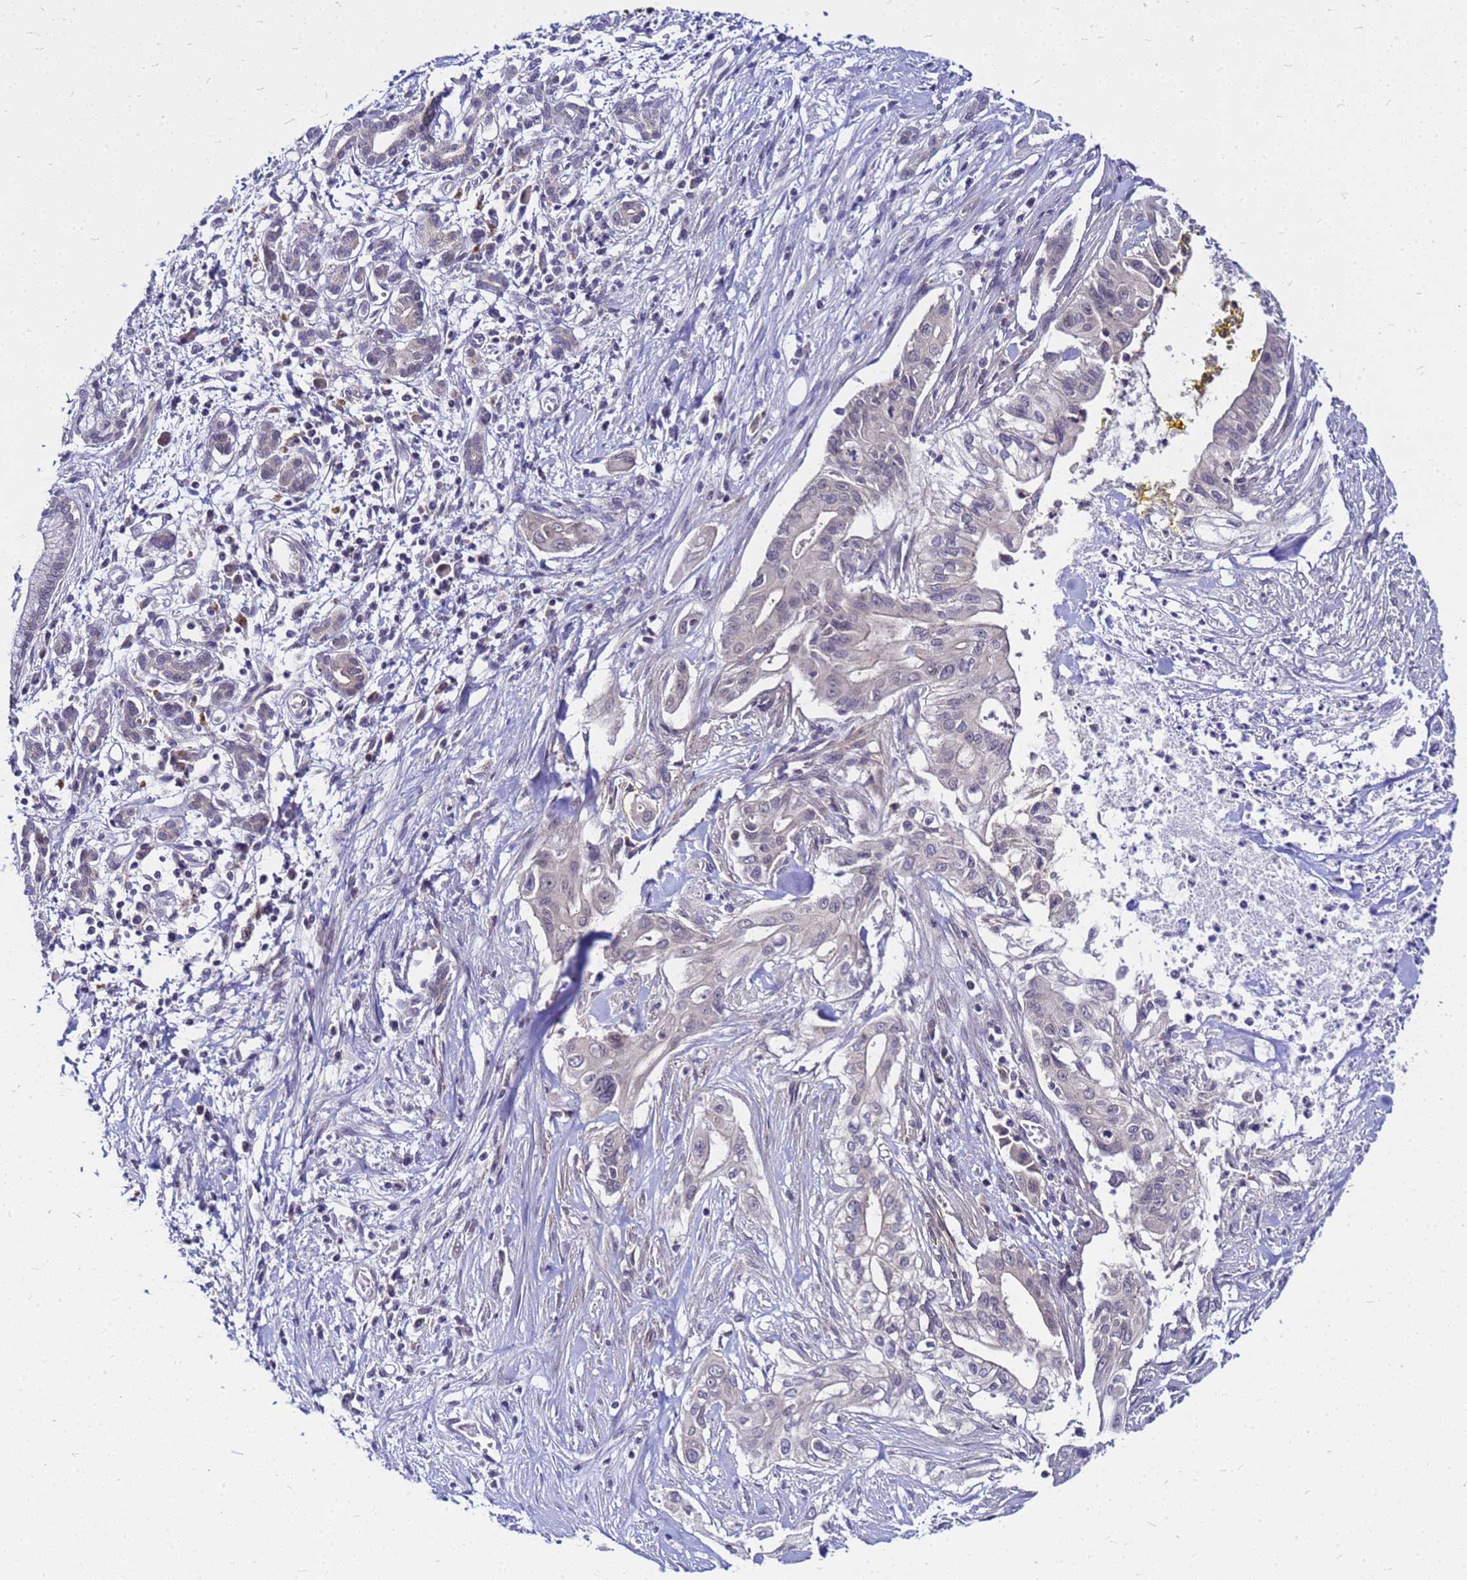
{"staining": {"intensity": "negative", "quantity": "none", "location": "none"}, "tissue": "pancreatic cancer", "cell_type": "Tumor cells", "image_type": "cancer", "snomed": [{"axis": "morphology", "description": "Adenocarcinoma, NOS"}, {"axis": "topography", "description": "Pancreas"}], "caption": "Immunohistochemistry (IHC) histopathology image of neoplastic tissue: pancreatic cancer (adenocarcinoma) stained with DAB (3,3'-diaminobenzidine) exhibits no significant protein positivity in tumor cells.", "gene": "SAT1", "patient": {"sex": "male", "age": 58}}